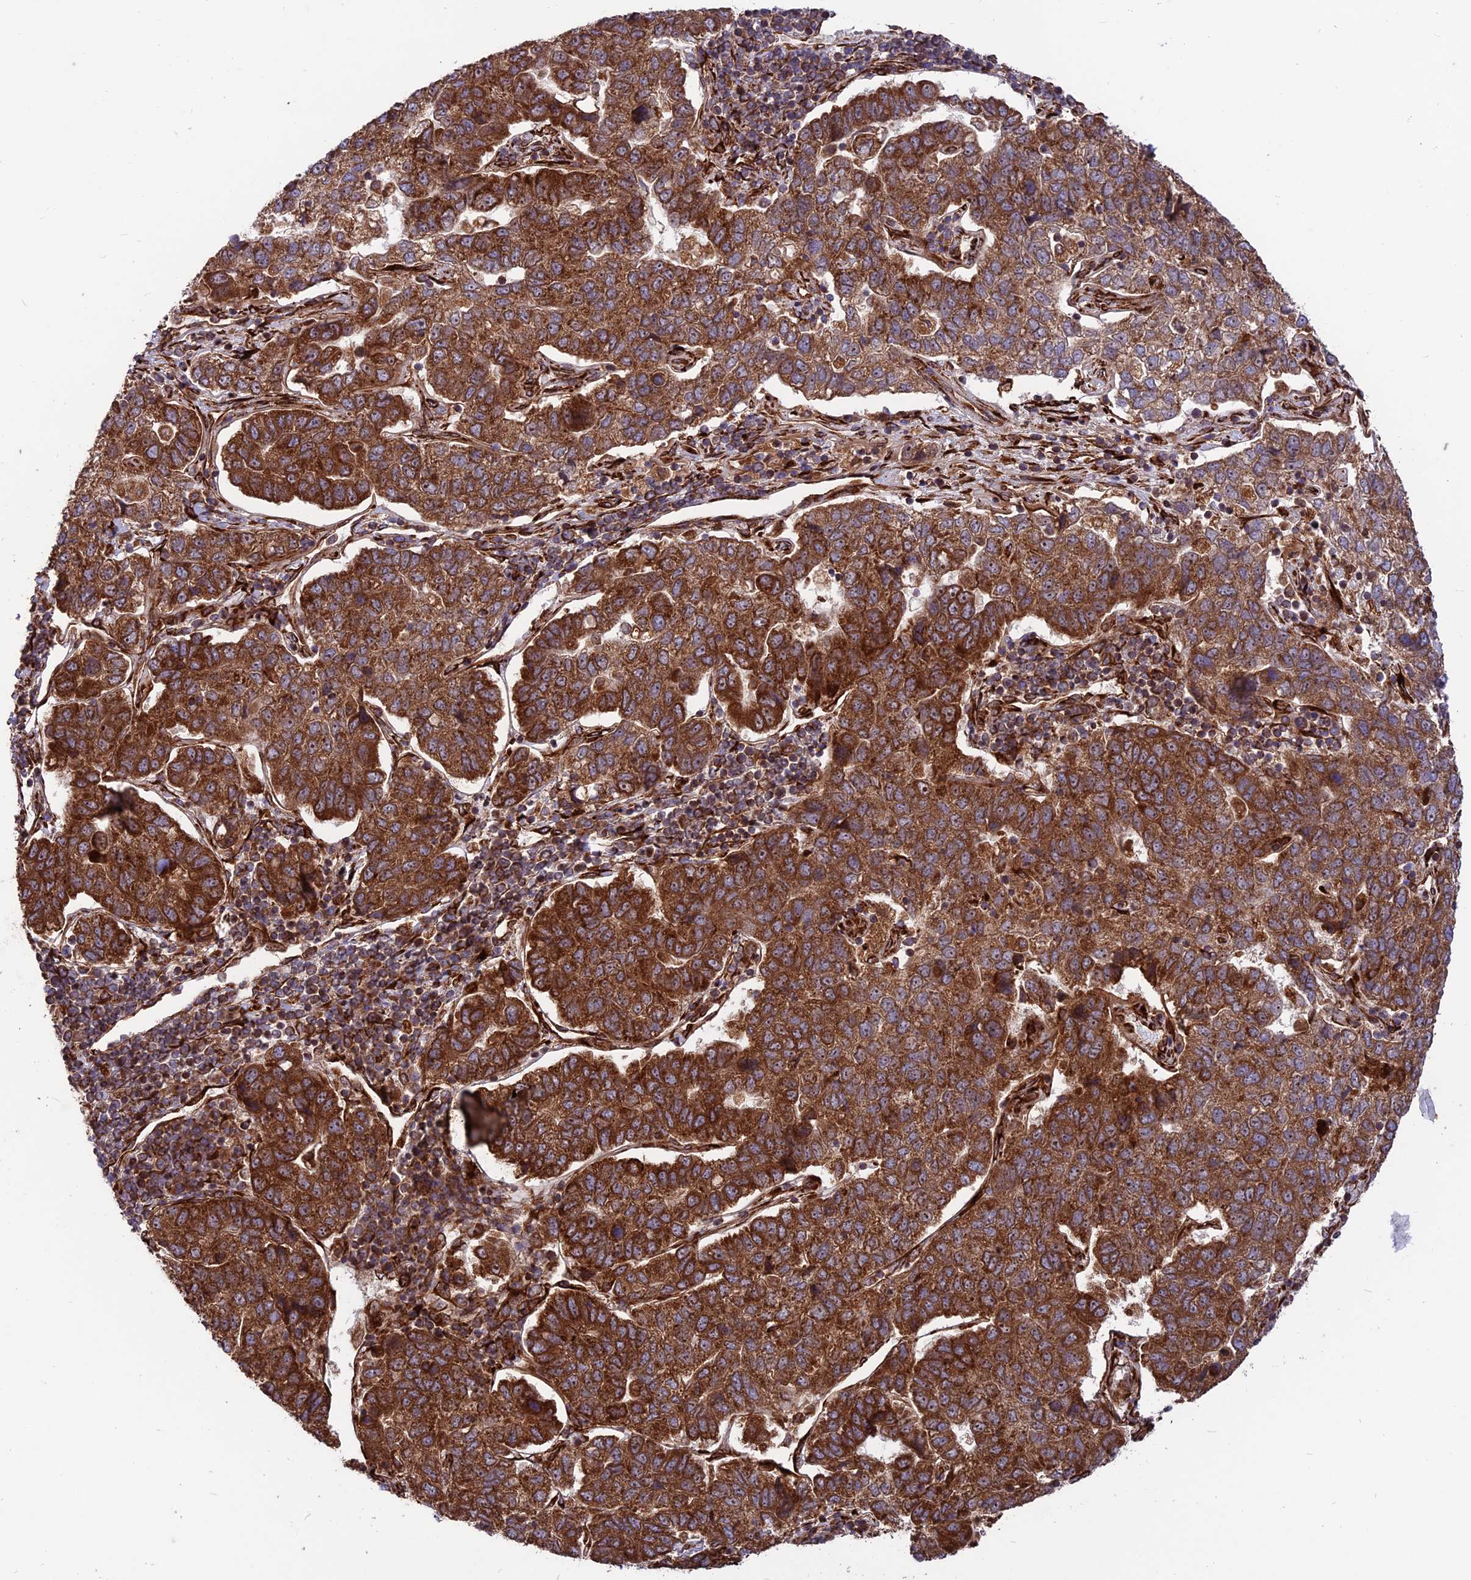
{"staining": {"intensity": "strong", "quantity": ">75%", "location": "cytoplasmic/membranous,nuclear"}, "tissue": "pancreatic cancer", "cell_type": "Tumor cells", "image_type": "cancer", "snomed": [{"axis": "morphology", "description": "Adenocarcinoma, NOS"}, {"axis": "topography", "description": "Pancreas"}], "caption": "A brown stain highlights strong cytoplasmic/membranous and nuclear expression of a protein in pancreatic adenocarcinoma tumor cells. (DAB (3,3'-diaminobenzidine) = brown stain, brightfield microscopy at high magnification).", "gene": "CRTAP", "patient": {"sex": "female", "age": 61}}